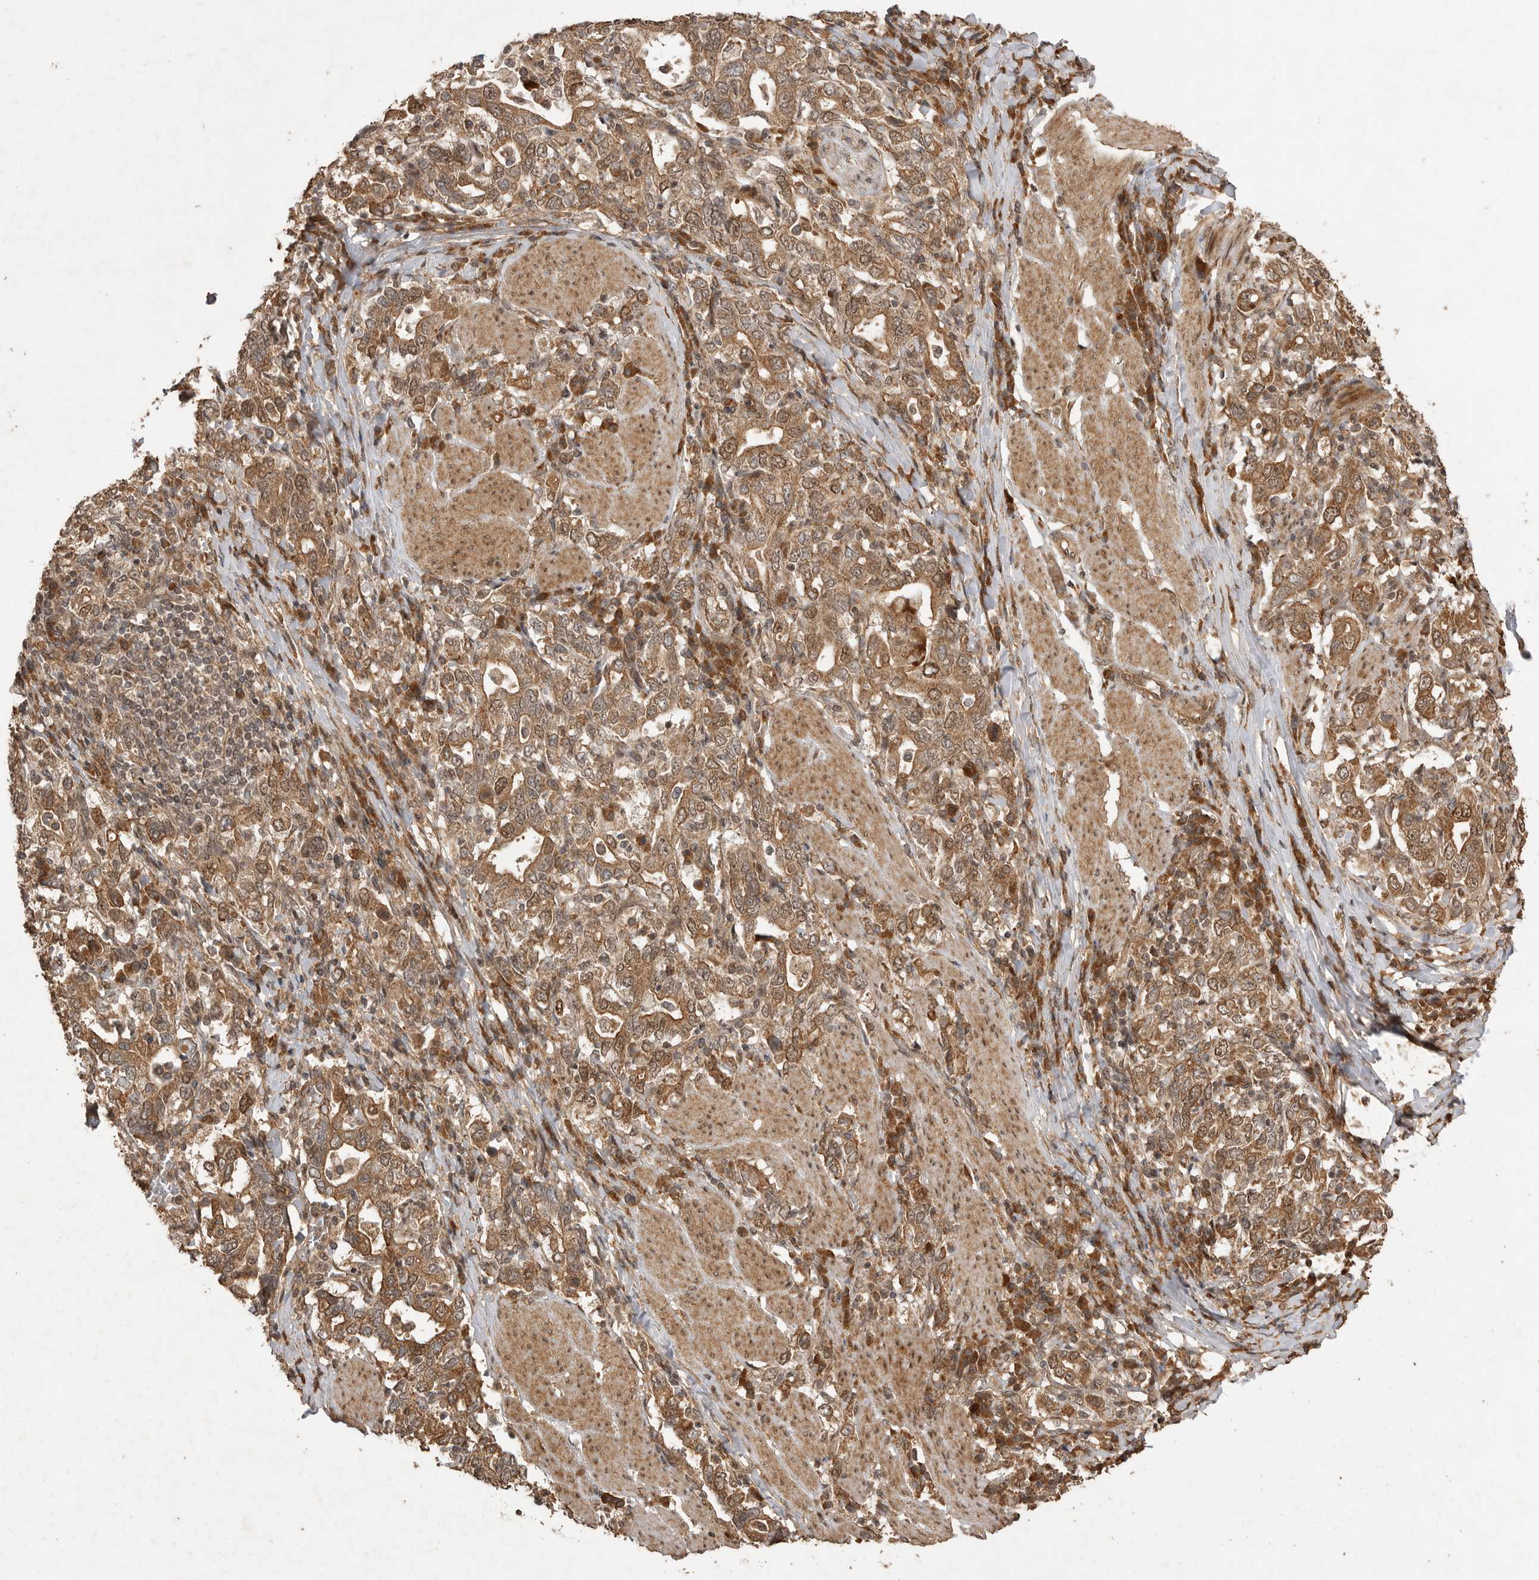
{"staining": {"intensity": "moderate", "quantity": ">75%", "location": "cytoplasmic/membranous"}, "tissue": "stomach cancer", "cell_type": "Tumor cells", "image_type": "cancer", "snomed": [{"axis": "morphology", "description": "Adenocarcinoma, NOS"}, {"axis": "topography", "description": "Stomach, upper"}], "caption": "A brown stain shows moderate cytoplasmic/membranous expression of a protein in human adenocarcinoma (stomach) tumor cells.", "gene": "BOC", "patient": {"sex": "male", "age": 62}}